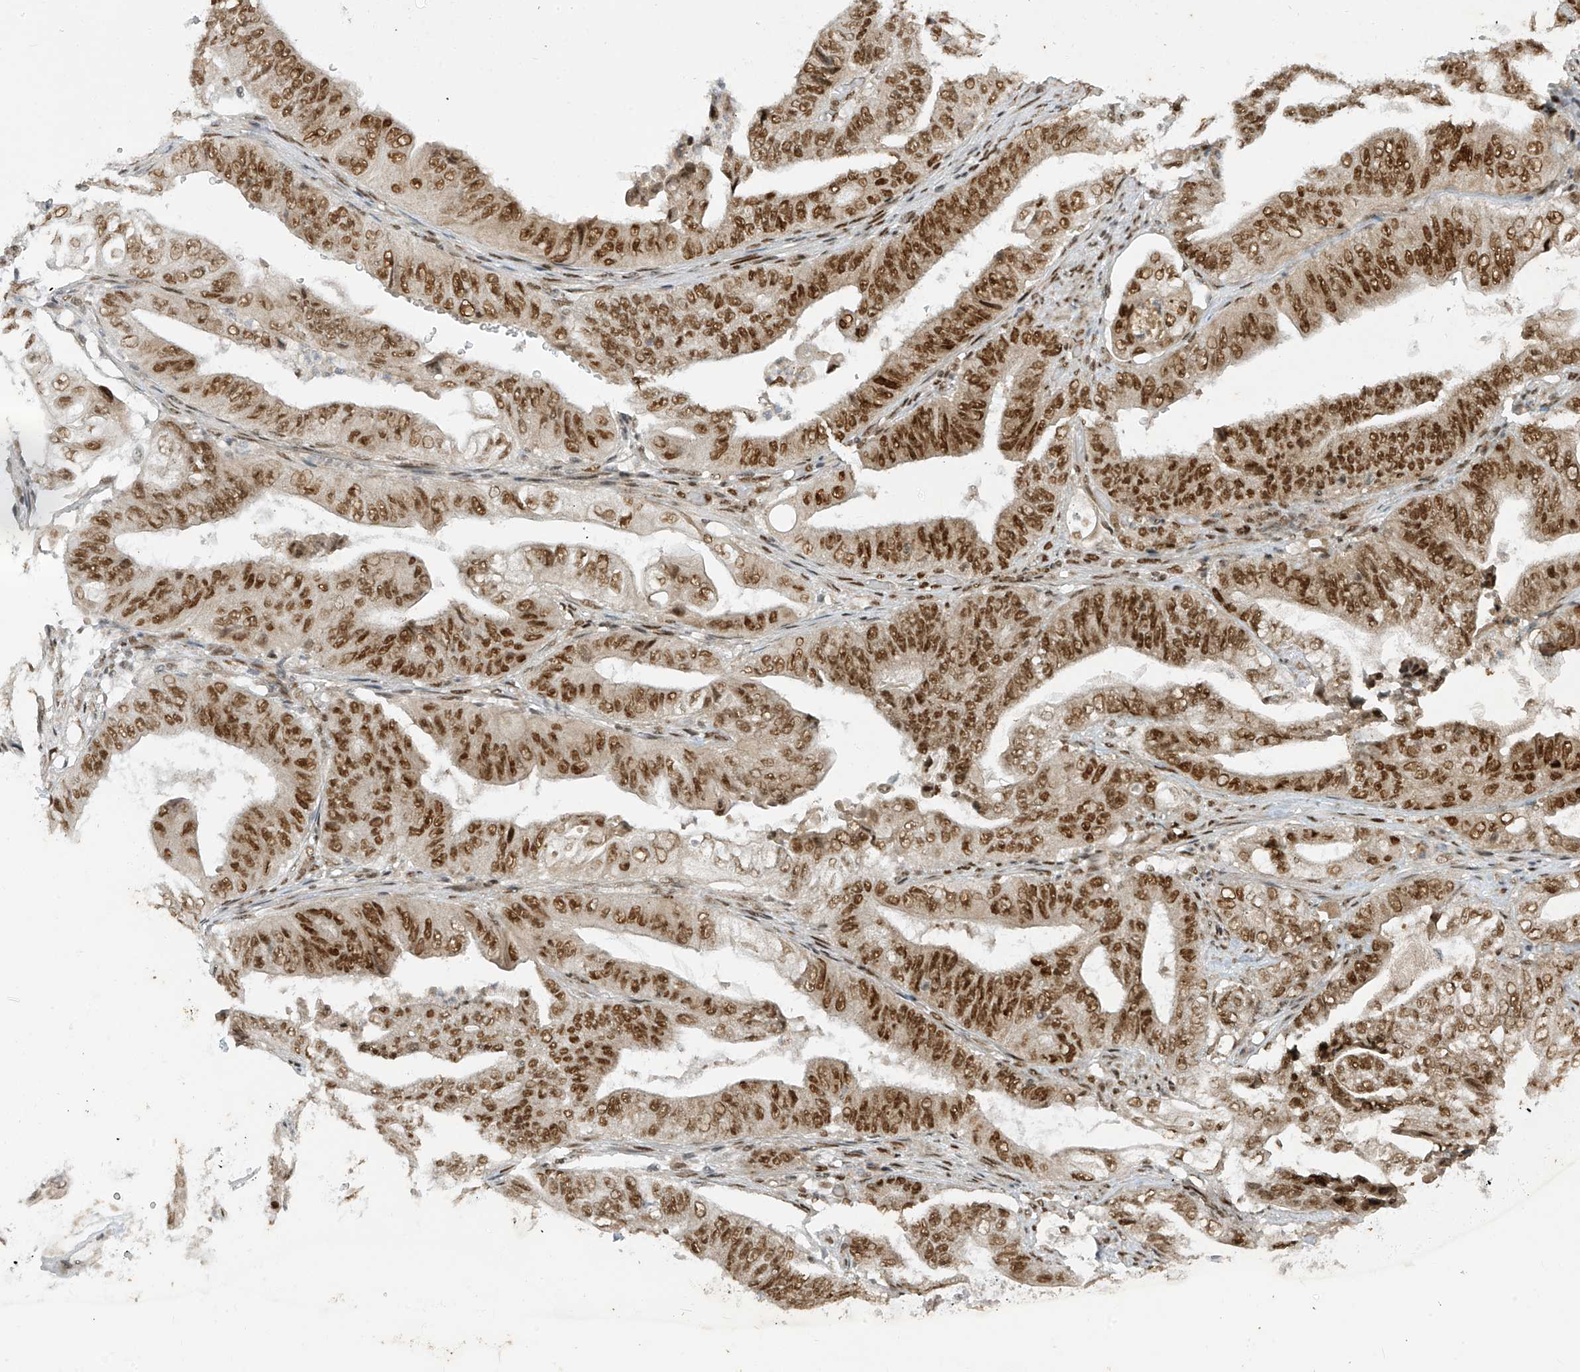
{"staining": {"intensity": "moderate", "quantity": ">75%", "location": "nuclear"}, "tissue": "stomach cancer", "cell_type": "Tumor cells", "image_type": "cancer", "snomed": [{"axis": "morphology", "description": "Adenocarcinoma, NOS"}, {"axis": "topography", "description": "Stomach"}], "caption": "Immunohistochemistry (DAB) staining of human stomach adenocarcinoma displays moderate nuclear protein staining in approximately >75% of tumor cells.", "gene": "ARHGEF3", "patient": {"sex": "female", "age": 73}}